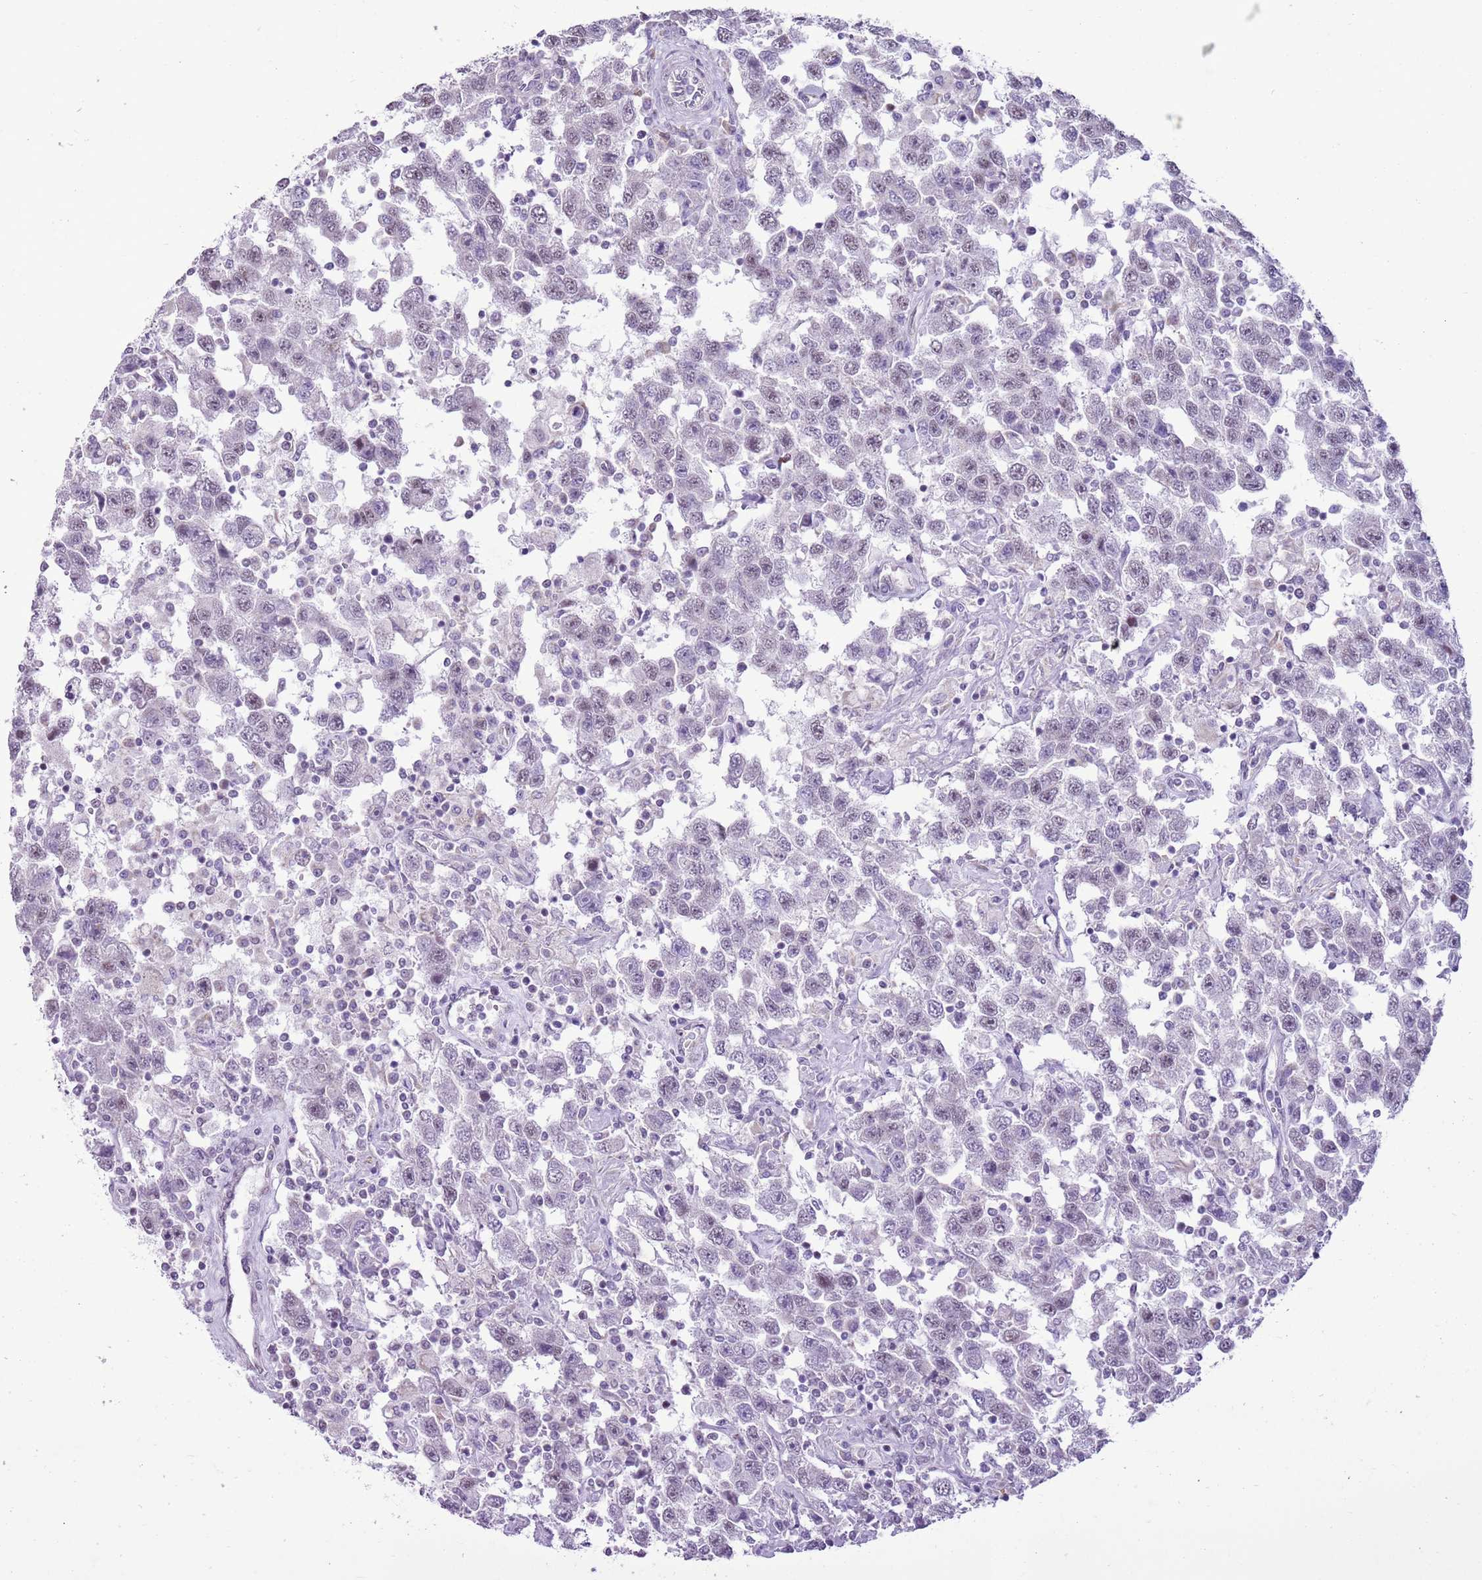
{"staining": {"intensity": "negative", "quantity": "none", "location": "none"}, "tissue": "testis cancer", "cell_type": "Tumor cells", "image_type": "cancer", "snomed": [{"axis": "morphology", "description": "Seminoma, NOS"}, {"axis": "topography", "description": "Testis"}], "caption": "High power microscopy photomicrograph of an IHC image of testis cancer (seminoma), revealing no significant staining in tumor cells.", "gene": "RPL3L", "patient": {"sex": "male", "age": 41}}